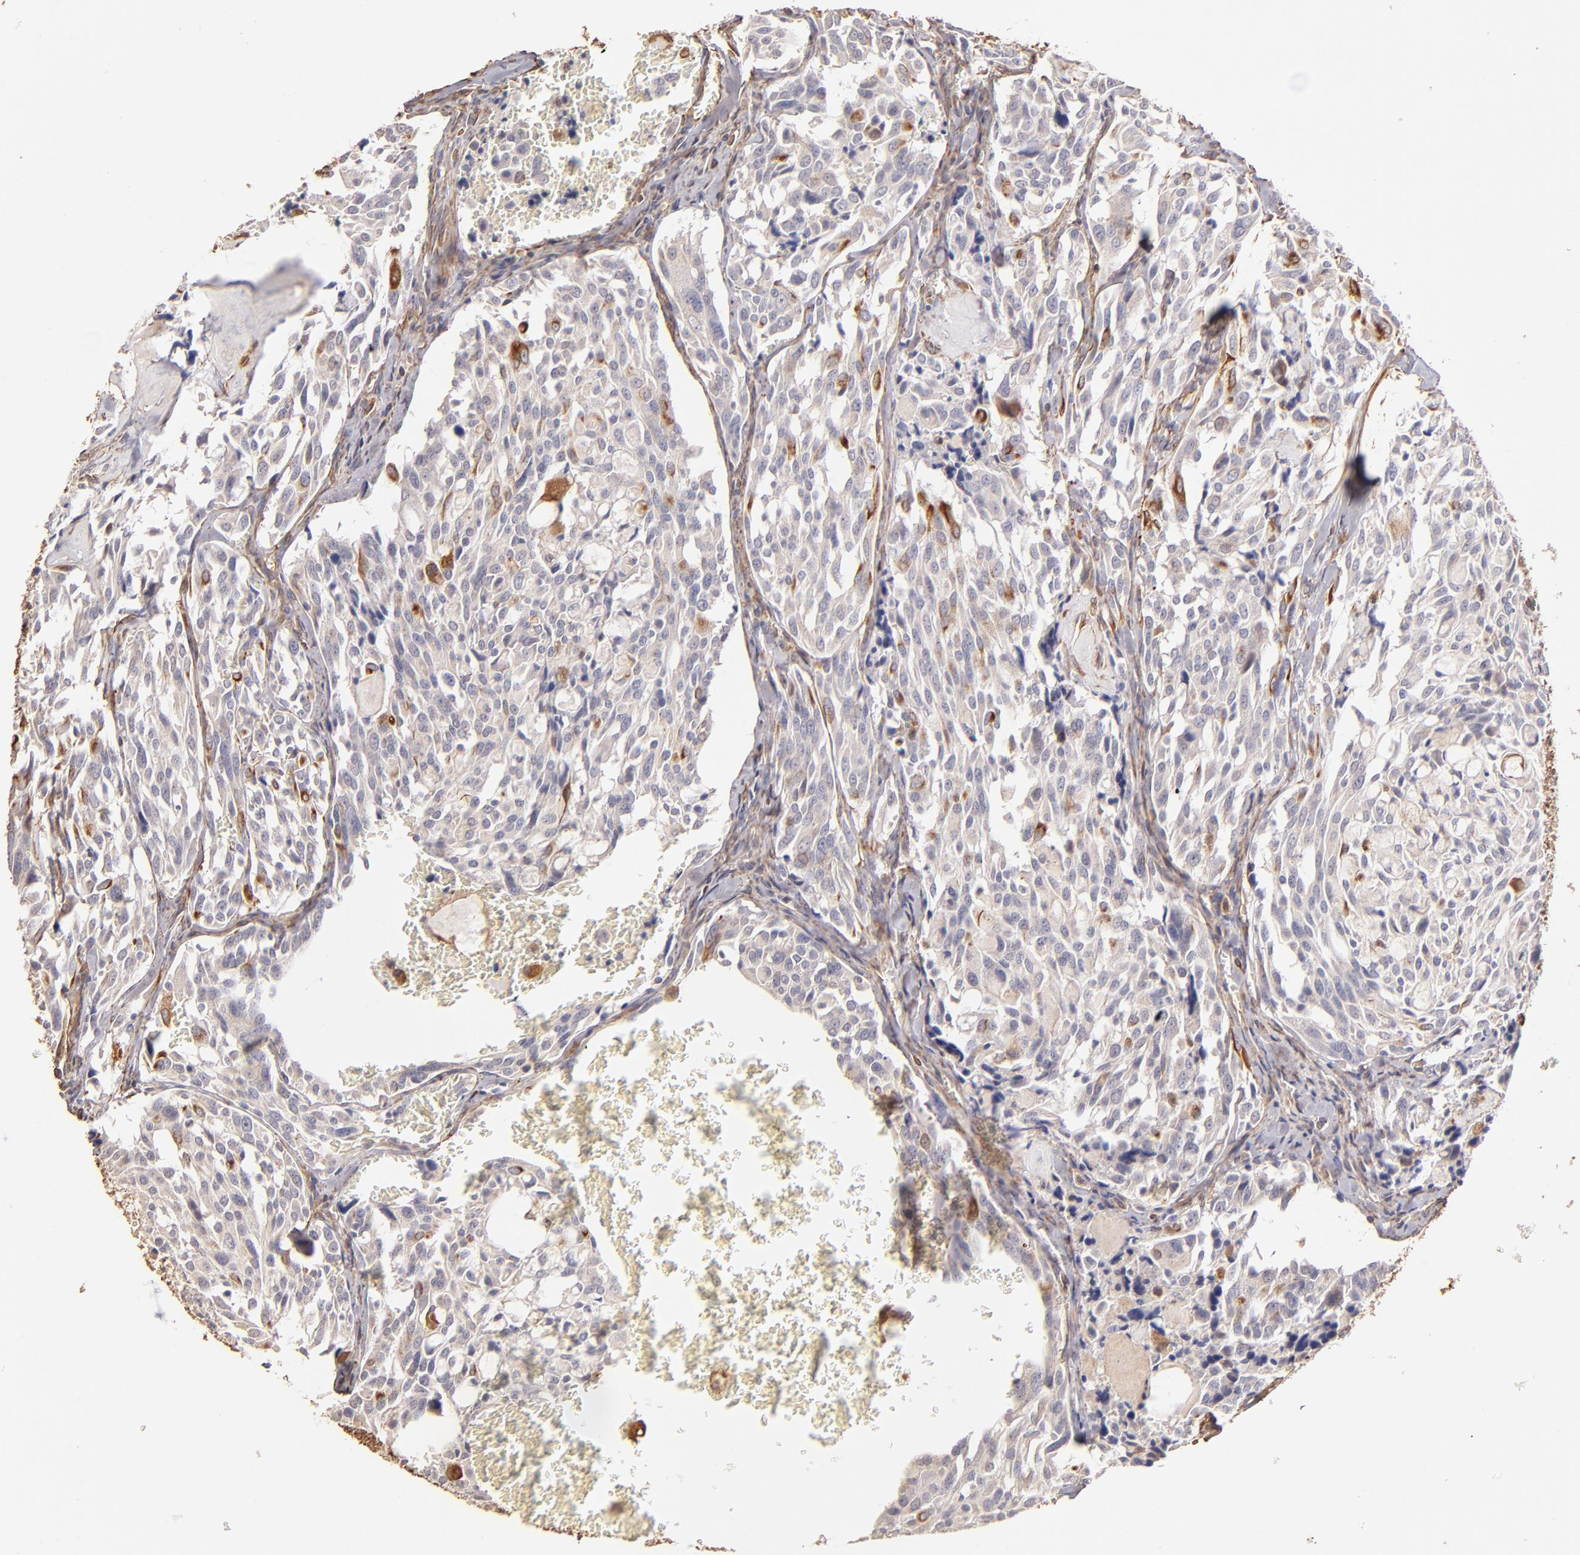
{"staining": {"intensity": "weak", "quantity": "<25%", "location": "cytoplasmic/membranous"}, "tissue": "thyroid cancer", "cell_type": "Tumor cells", "image_type": "cancer", "snomed": [{"axis": "morphology", "description": "Carcinoma, NOS"}, {"axis": "morphology", "description": "Carcinoid, malignant, NOS"}, {"axis": "topography", "description": "Thyroid gland"}], "caption": "Tumor cells are negative for brown protein staining in thyroid cancer. (DAB (3,3'-diaminobenzidine) IHC visualized using brightfield microscopy, high magnification).", "gene": "ABCC1", "patient": {"sex": "male", "age": 33}}